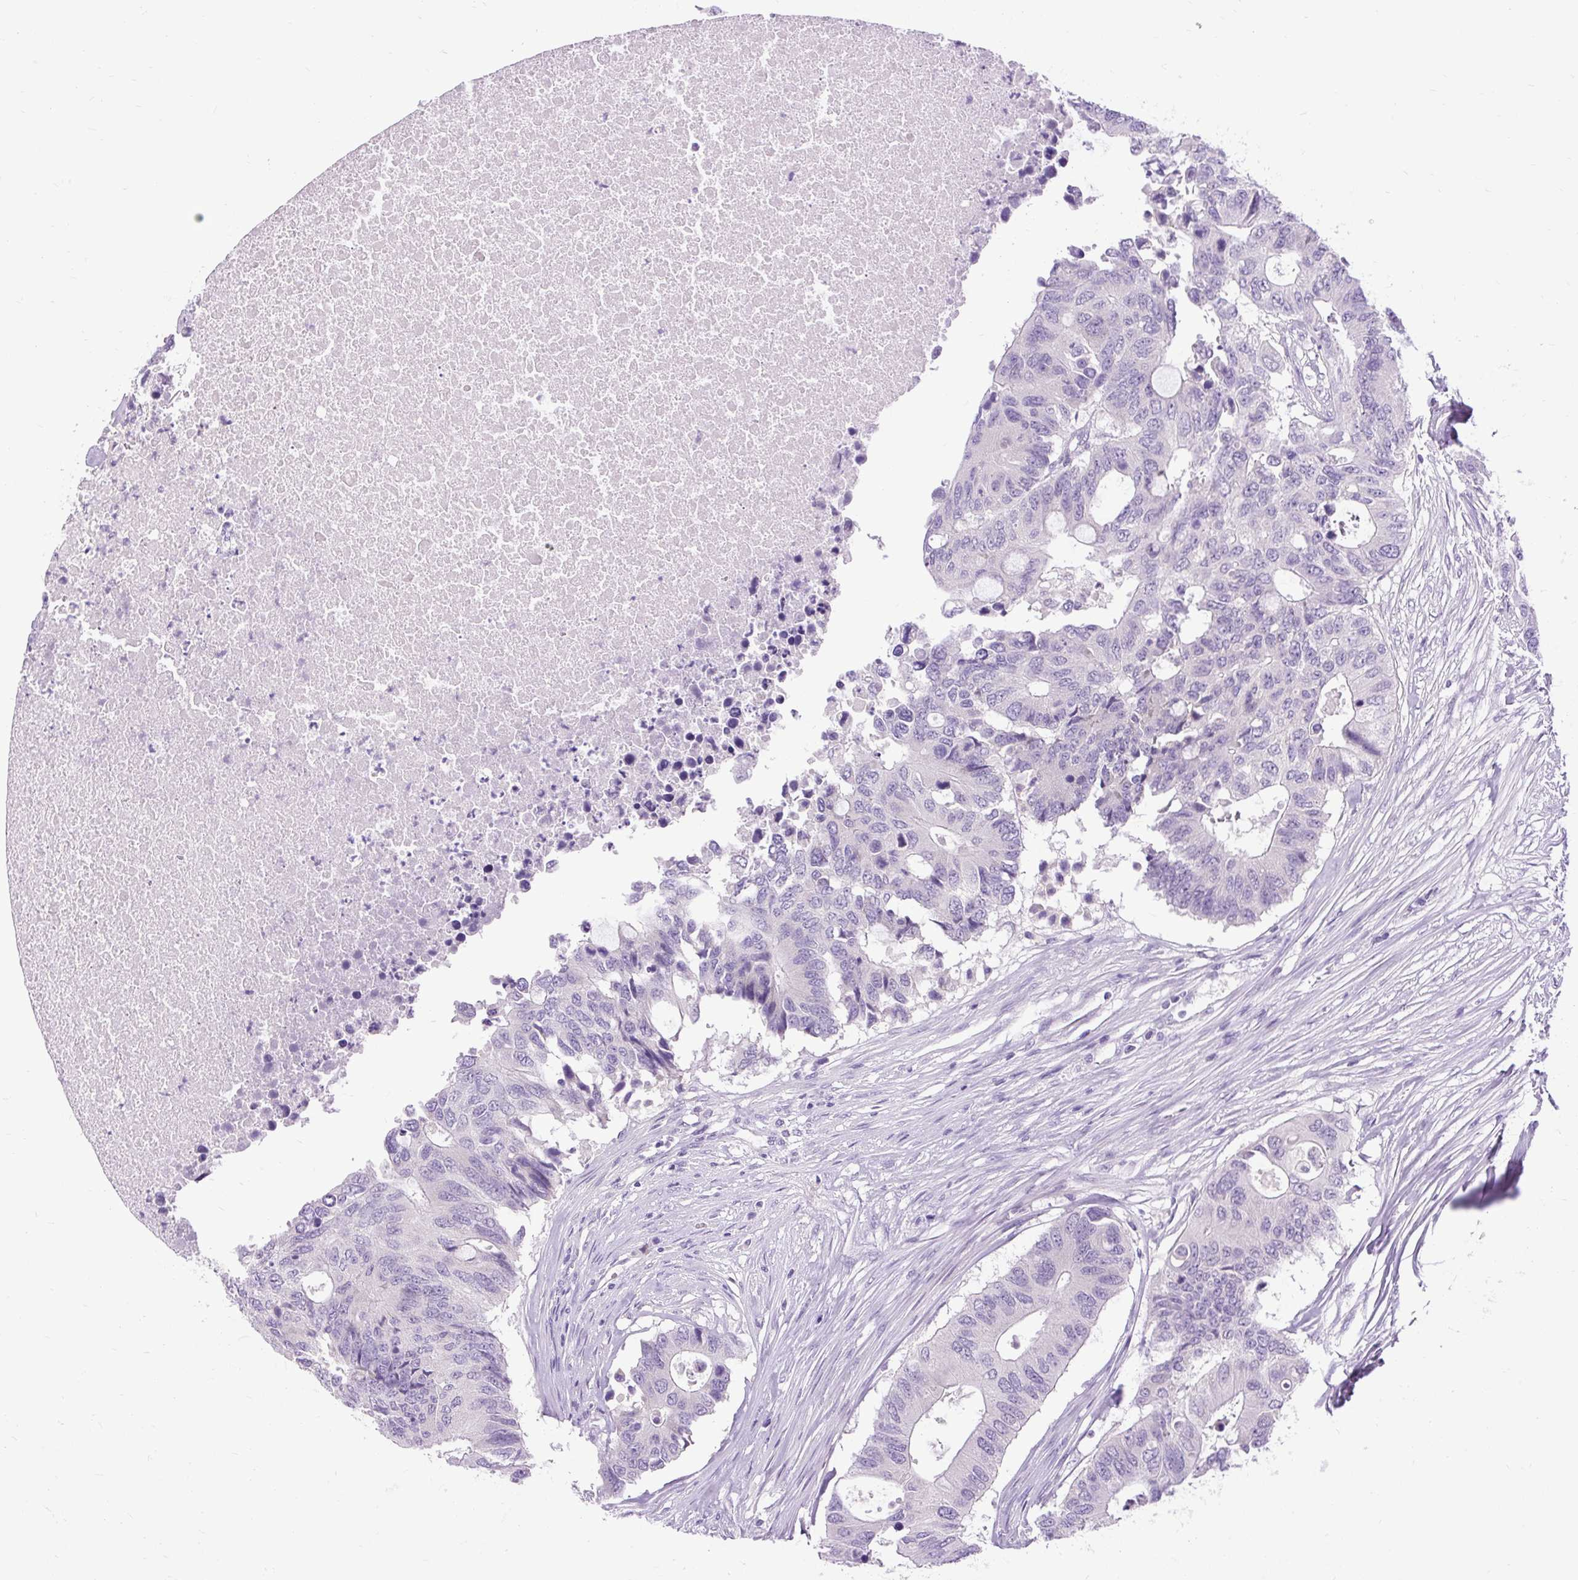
{"staining": {"intensity": "negative", "quantity": "none", "location": "none"}, "tissue": "colorectal cancer", "cell_type": "Tumor cells", "image_type": "cancer", "snomed": [{"axis": "morphology", "description": "Adenocarcinoma, NOS"}, {"axis": "topography", "description": "Colon"}], "caption": "The photomicrograph displays no significant expression in tumor cells of colorectal cancer (adenocarcinoma).", "gene": "FABP7", "patient": {"sex": "male", "age": 71}}